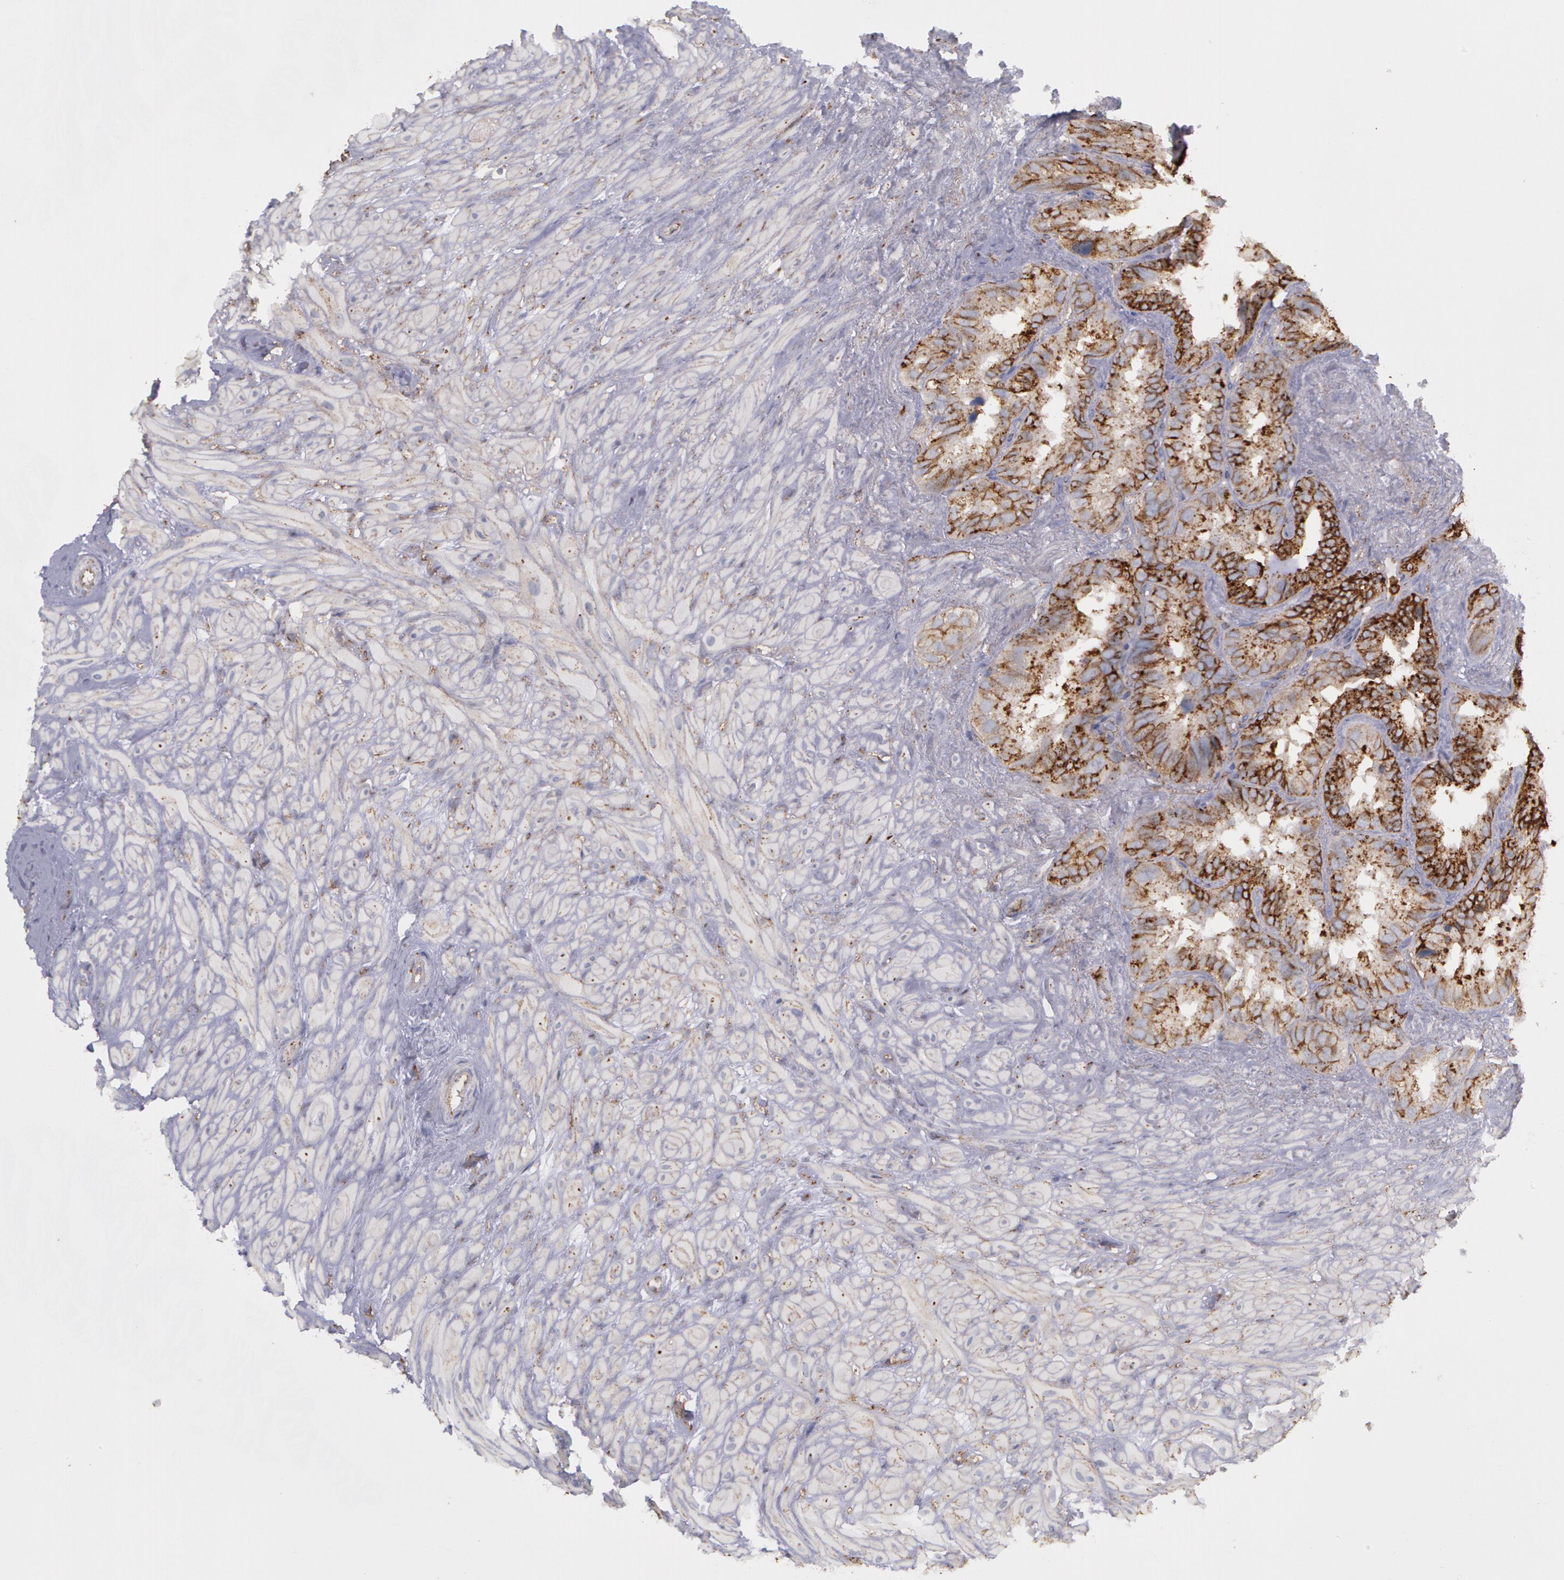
{"staining": {"intensity": "moderate", "quantity": ">75%", "location": "cytoplasmic/membranous"}, "tissue": "seminal vesicle", "cell_type": "Glandular cells", "image_type": "normal", "snomed": [{"axis": "morphology", "description": "Normal tissue, NOS"}, {"axis": "topography", "description": "Prostate"}, {"axis": "topography", "description": "Seminal veicle"}], "caption": "Immunohistochemistry (IHC) staining of unremarkable seminal vesicle, which displays medium levels of moderate cytoplasmic/membranous staining in about >75% of glandular cells indicating moderate cytoplasmic/membranous protein staining. The staining was performed using DAB (brown) for protein detection and nuclei were counterstained in hematoxylin (blue).", "gene": "FLOT2", "patient": {"sex": "male", "age": 63}}